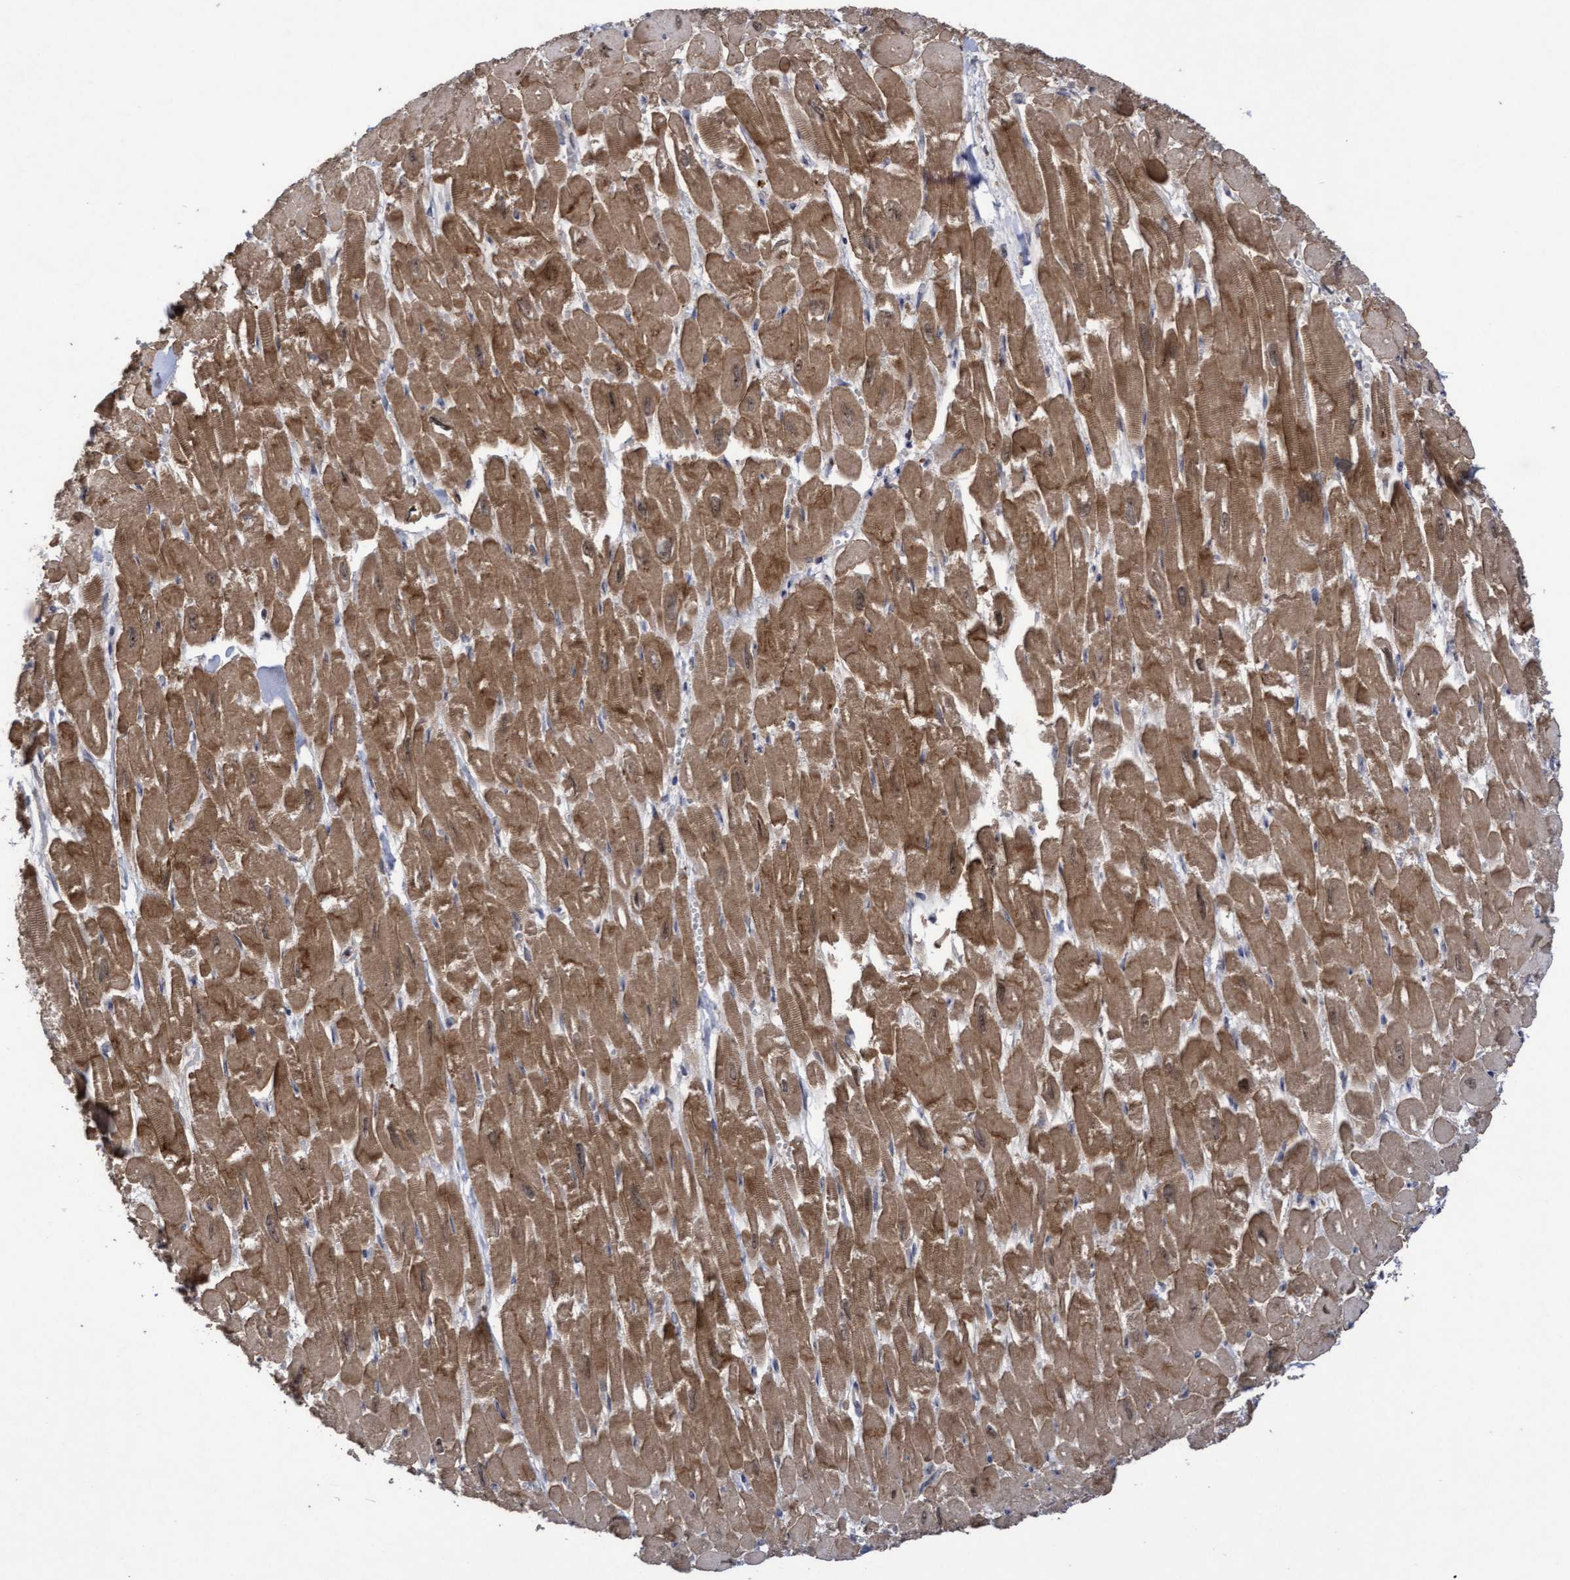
{"staining": {"intensity": "moderate", "quantity": ">75%", "location": "cytoplasmic/membranous"}, "tissue": "heart muscle", "cell_type": "Cardiomyocytes", "image_type": "normal", "snomed": [{"axis": "morphology", "description": "Normal tissue, NOS"}, {"axis": "topography", "description": "Heart"}], "caption": "Protein expression analysis of benign human heart muscle reveals moderate cytoplasmic/membranous positivity in about >75% of cardiomyocytes.", "gene": "COBL", "patient": {"sex": "male", "age": 54}}